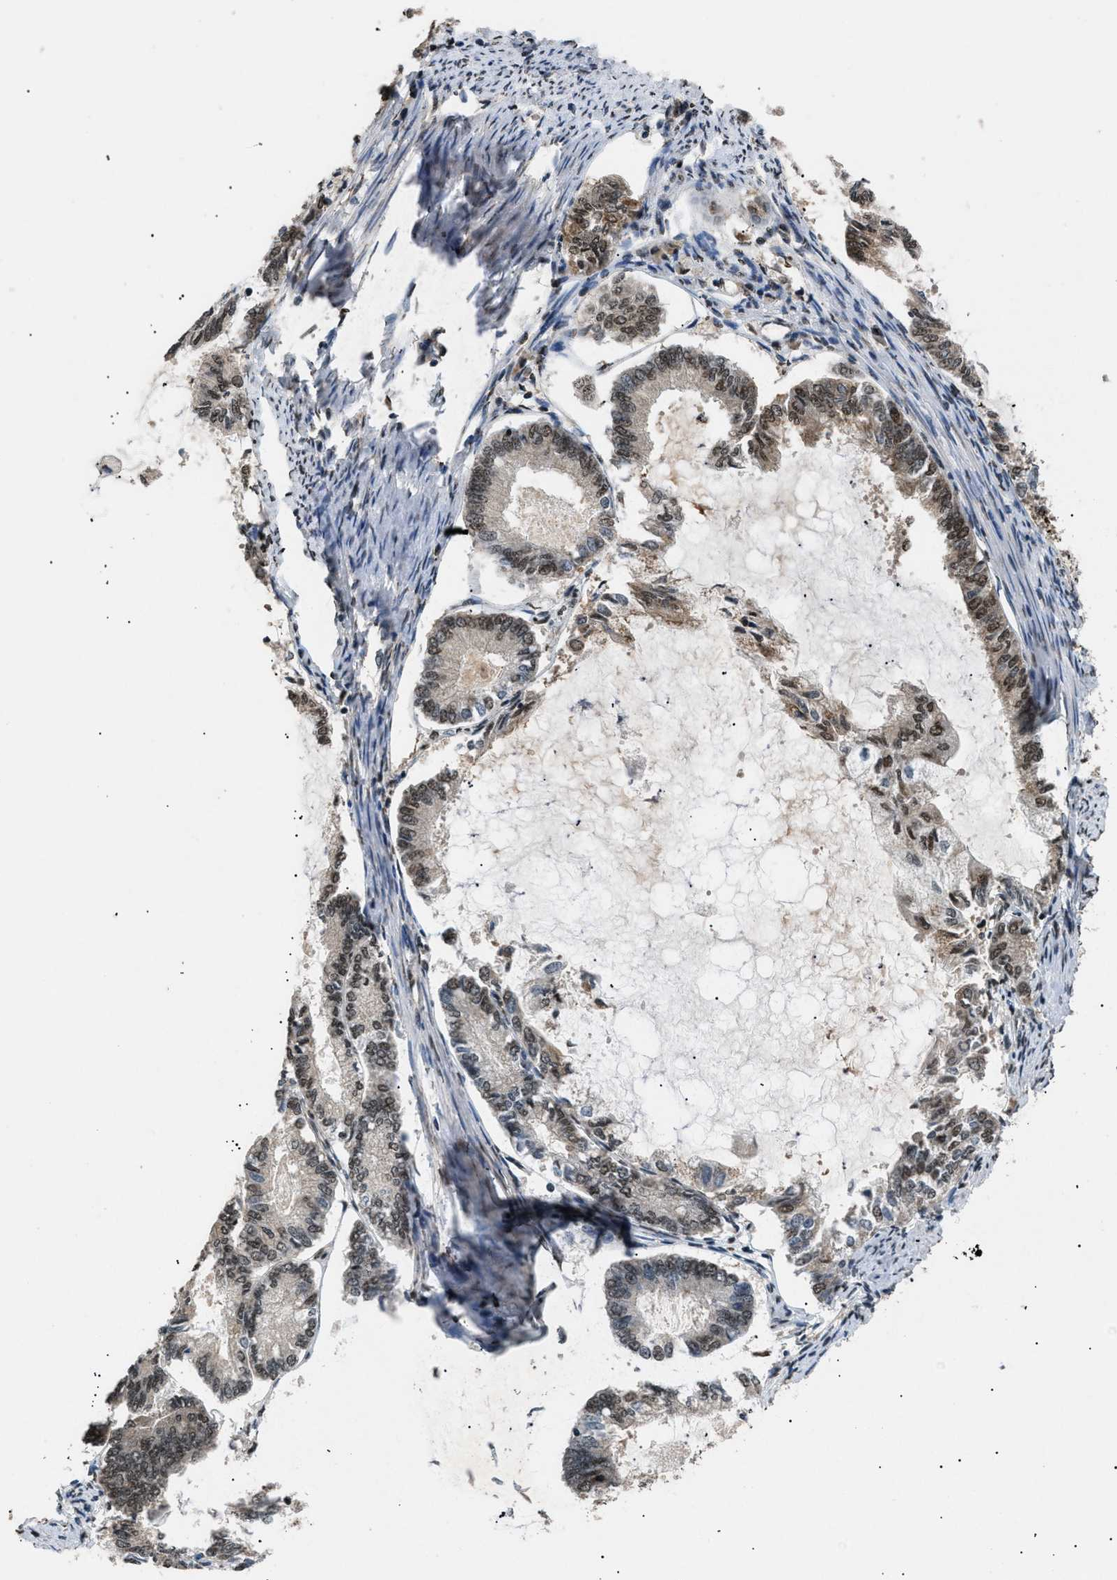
{"staining": {"intensity": "moderate", "quantity": "25%-75%", "location": "cytoplasmic/membranous,nuclear"}, "tissue": "endometrial cancer", "cell_type": "Tumor cells", "image_type": "cancer", "snomed": [{"axis": "morphology", "description": "Adenocarcinoma, NOS"}, {"axis": "topography", "description": "Endometrium"}], "caption": "Immunohistochemistry (IHC) (DAB (3,3'-diaminobenzidine)) staining of human endometrial cancer (adenocarcinoma) shows moderate cytoplasmic/membranous and nuclear protein positivity in approximately 25%-75% of tumor cells.", "gene": "RBM5", "patient": {"sex": "female", "age": 86}}